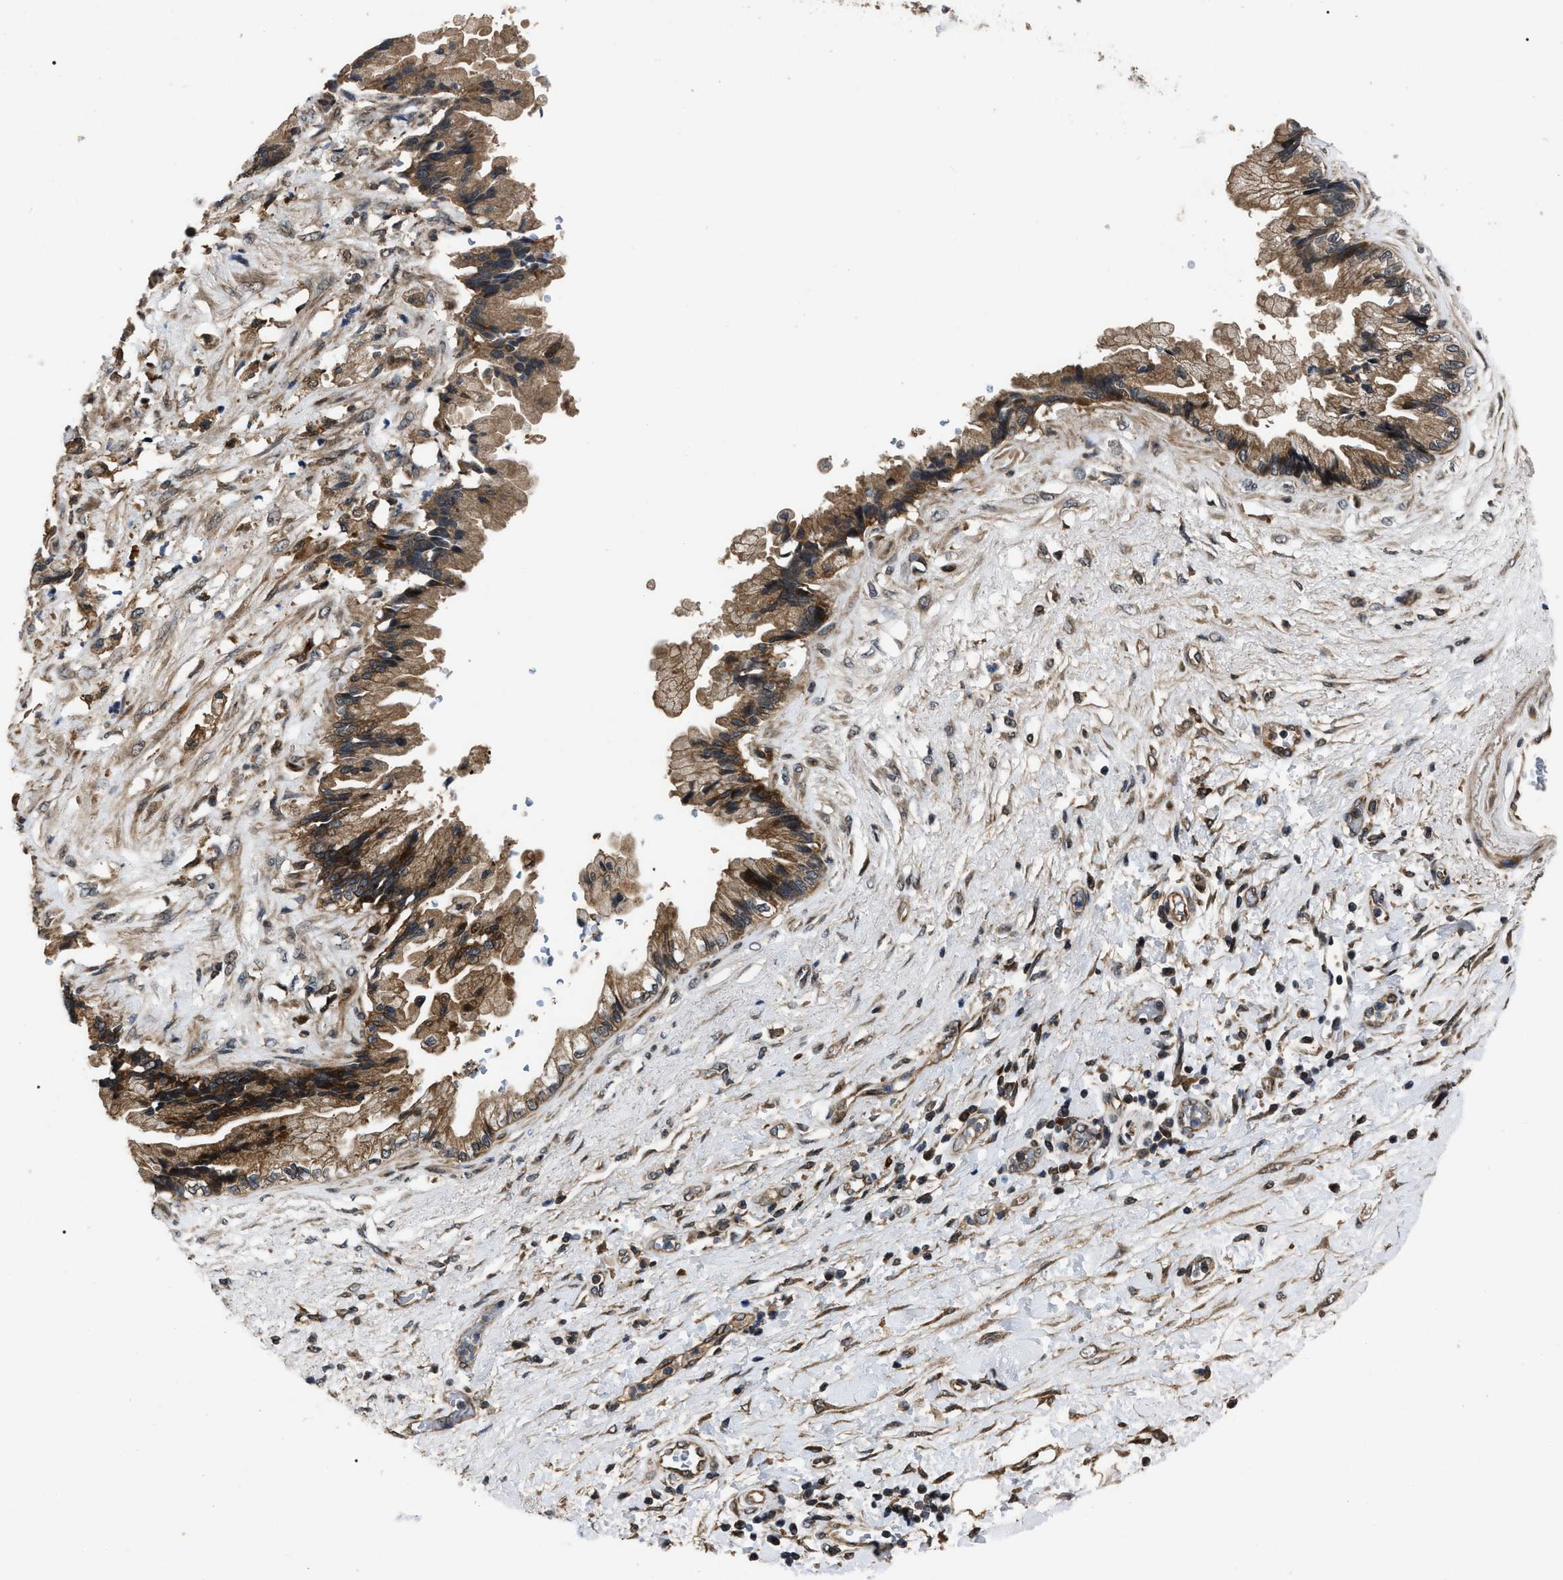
{"staining": {"intensity": "moderate", "quantity": ">75%", "location": "cytoplasmic/membranous"}, "tissue": "pancreatic cancer", "cell_type": "Tumor cells", "image_type": "cancer", "snomed": [{"axis": "morphology", "description": "Adenocarcinoma, NOS"}, {"axis": "topography", "description": "Pancreas"}], "caption": "Immunohistochemical staining of pancreatic cancer (adenocarcinoma) displays medium levels of moderate cytoplasmic/membranous protein staining in about >75% of tumor cells. (IHC, brightfield microscopy, high magnification).", "gene": "PPWD1", "patient": {"sex": "female", "age": 60}}